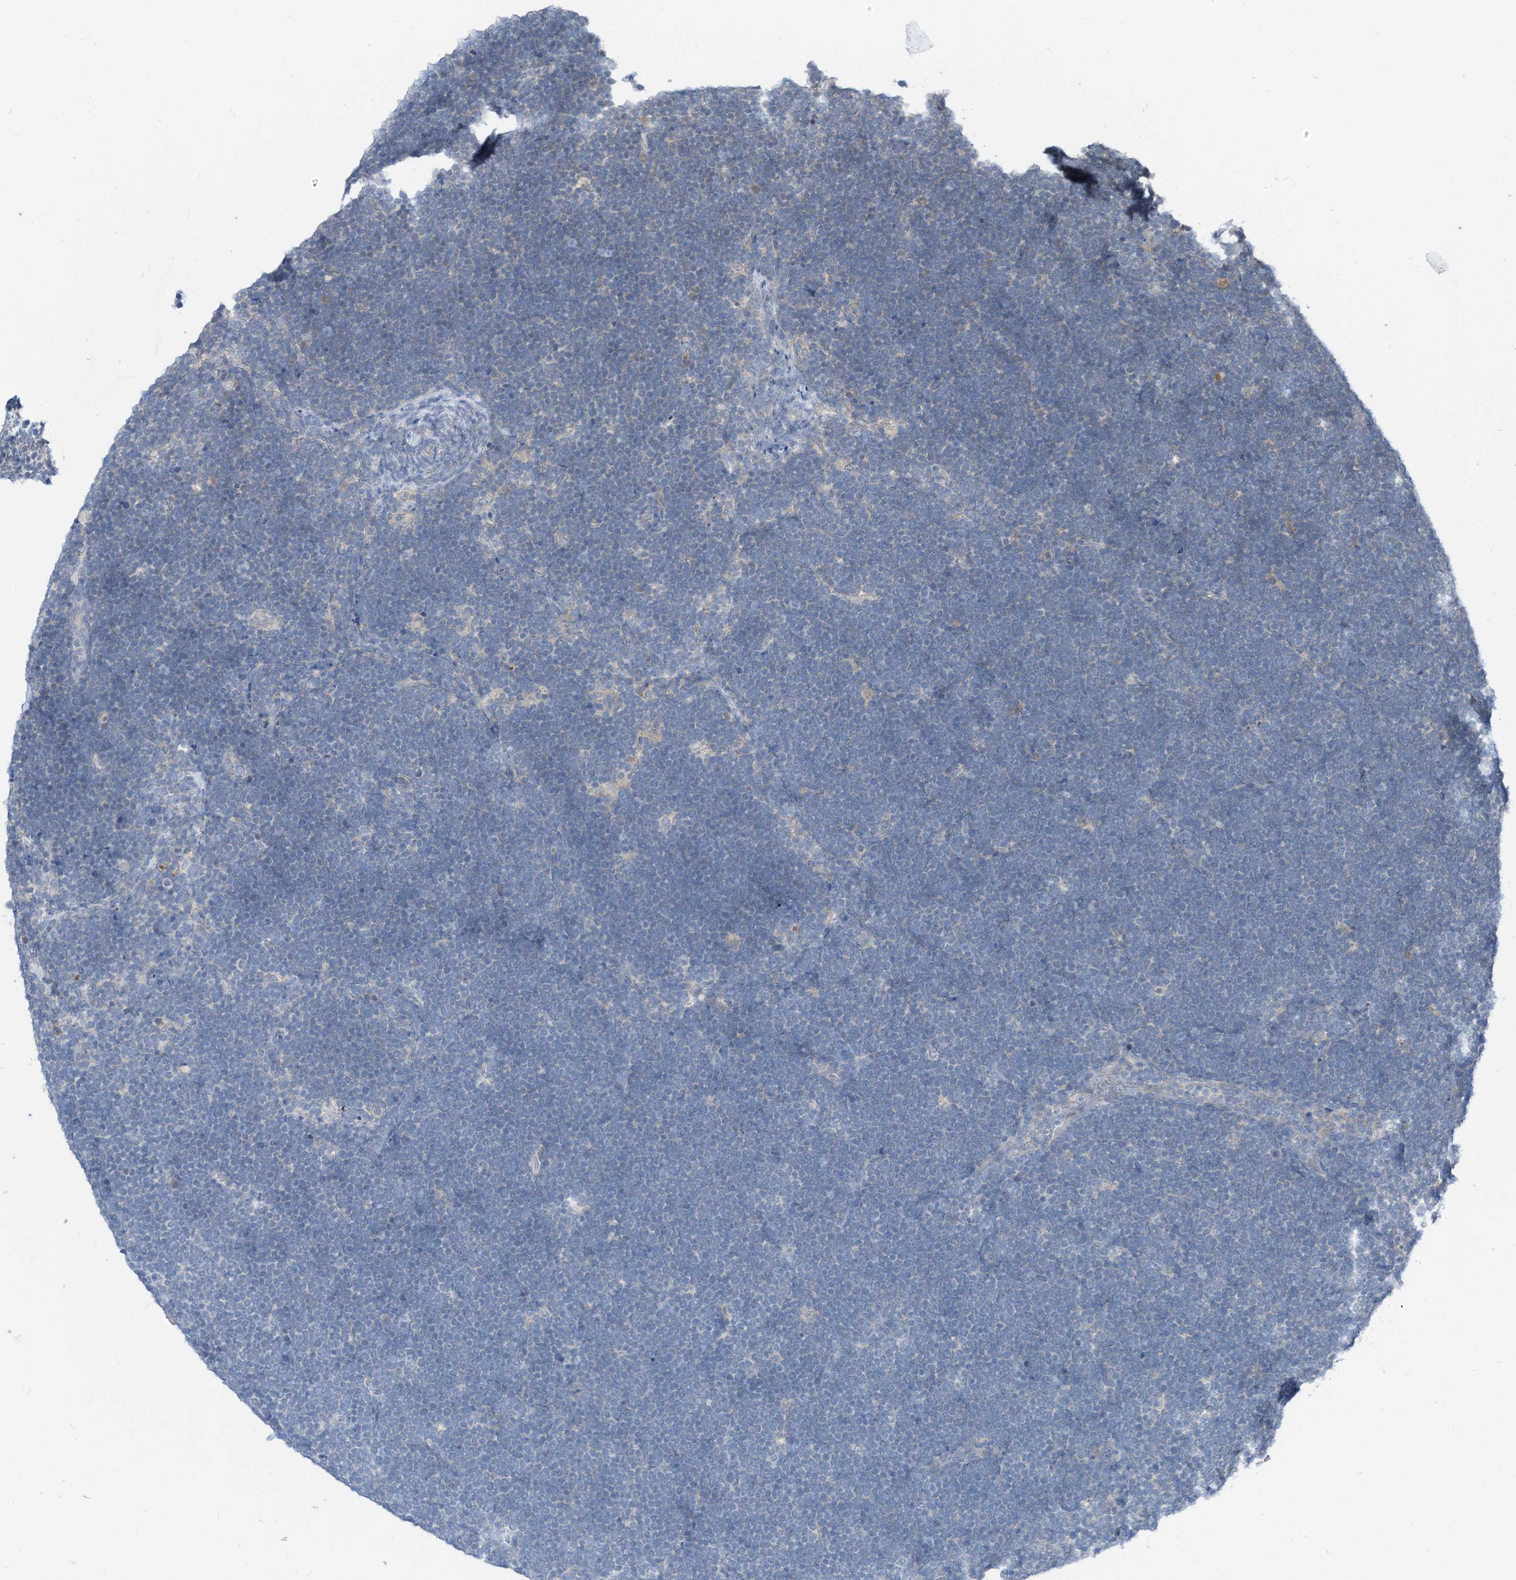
{"staining": {"intensity": "negative", "quantity": "none", "location": "none"}, "tissue": "lymphoma", "cell_type": "Tumor cells", "image_type": "cancer", "snomed": [{"axis": "morphology", "description": "Malignant lymphoma, non-Hodgkin's type, High grade"}, {"axis": "topography", "description": "Lymph node"}], "caption": "Lymphoma stained for a protein using immunohistochemistry (IHC) displays no expression tumor cells.", "gene": "LDAH", "patient": {"sex": "male", "age": 13}}